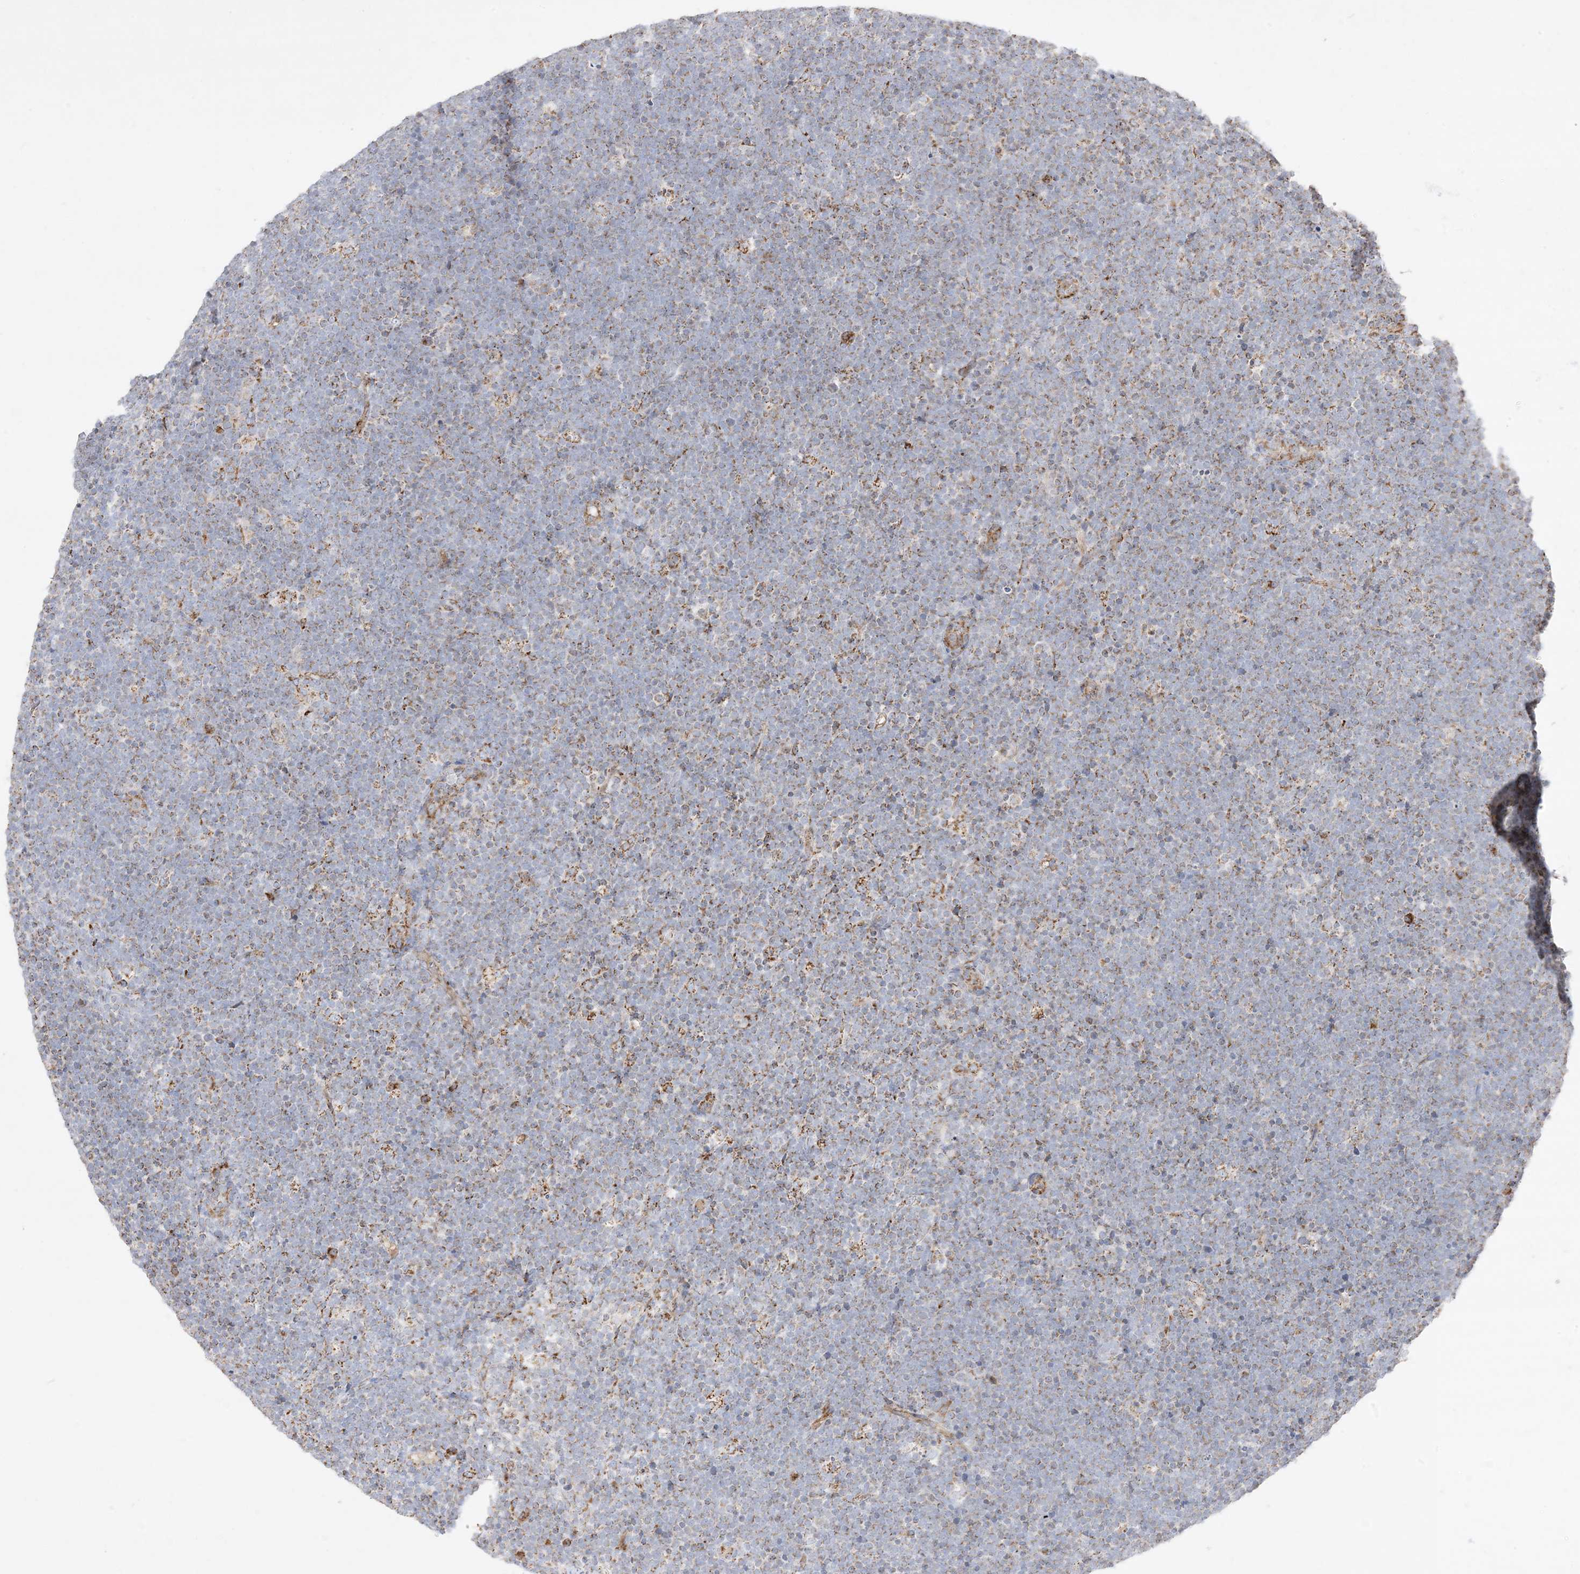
{"staining": {"intensity": "moderate", "quantity": "<25%", "location": "cytoplasmic/membranous"}, "tissue": "lymphoma", "cell_type": "Tumor cells", "image_type": "cancer", "snomed": [{"axis": "morphology", "description": "Malignant lymphoma, non-Hodgkin's type, High grade"}, {"axis": "topography", "description": "Lymph node"}], "caption": "IHC histopathology image of neoplastic tissue: human high-grade malignant lymphoma, non-Hodgkin's type stained using immunohistochemistry exhibits low levels of moderate protein expression localized specifically in the cytoplasmic/membranous of tumor cells, appearing as a cytoplasmic/membranous brown color.", "gene": "NDUFAF3", "patient": {"sex": "male", "age": 13}}